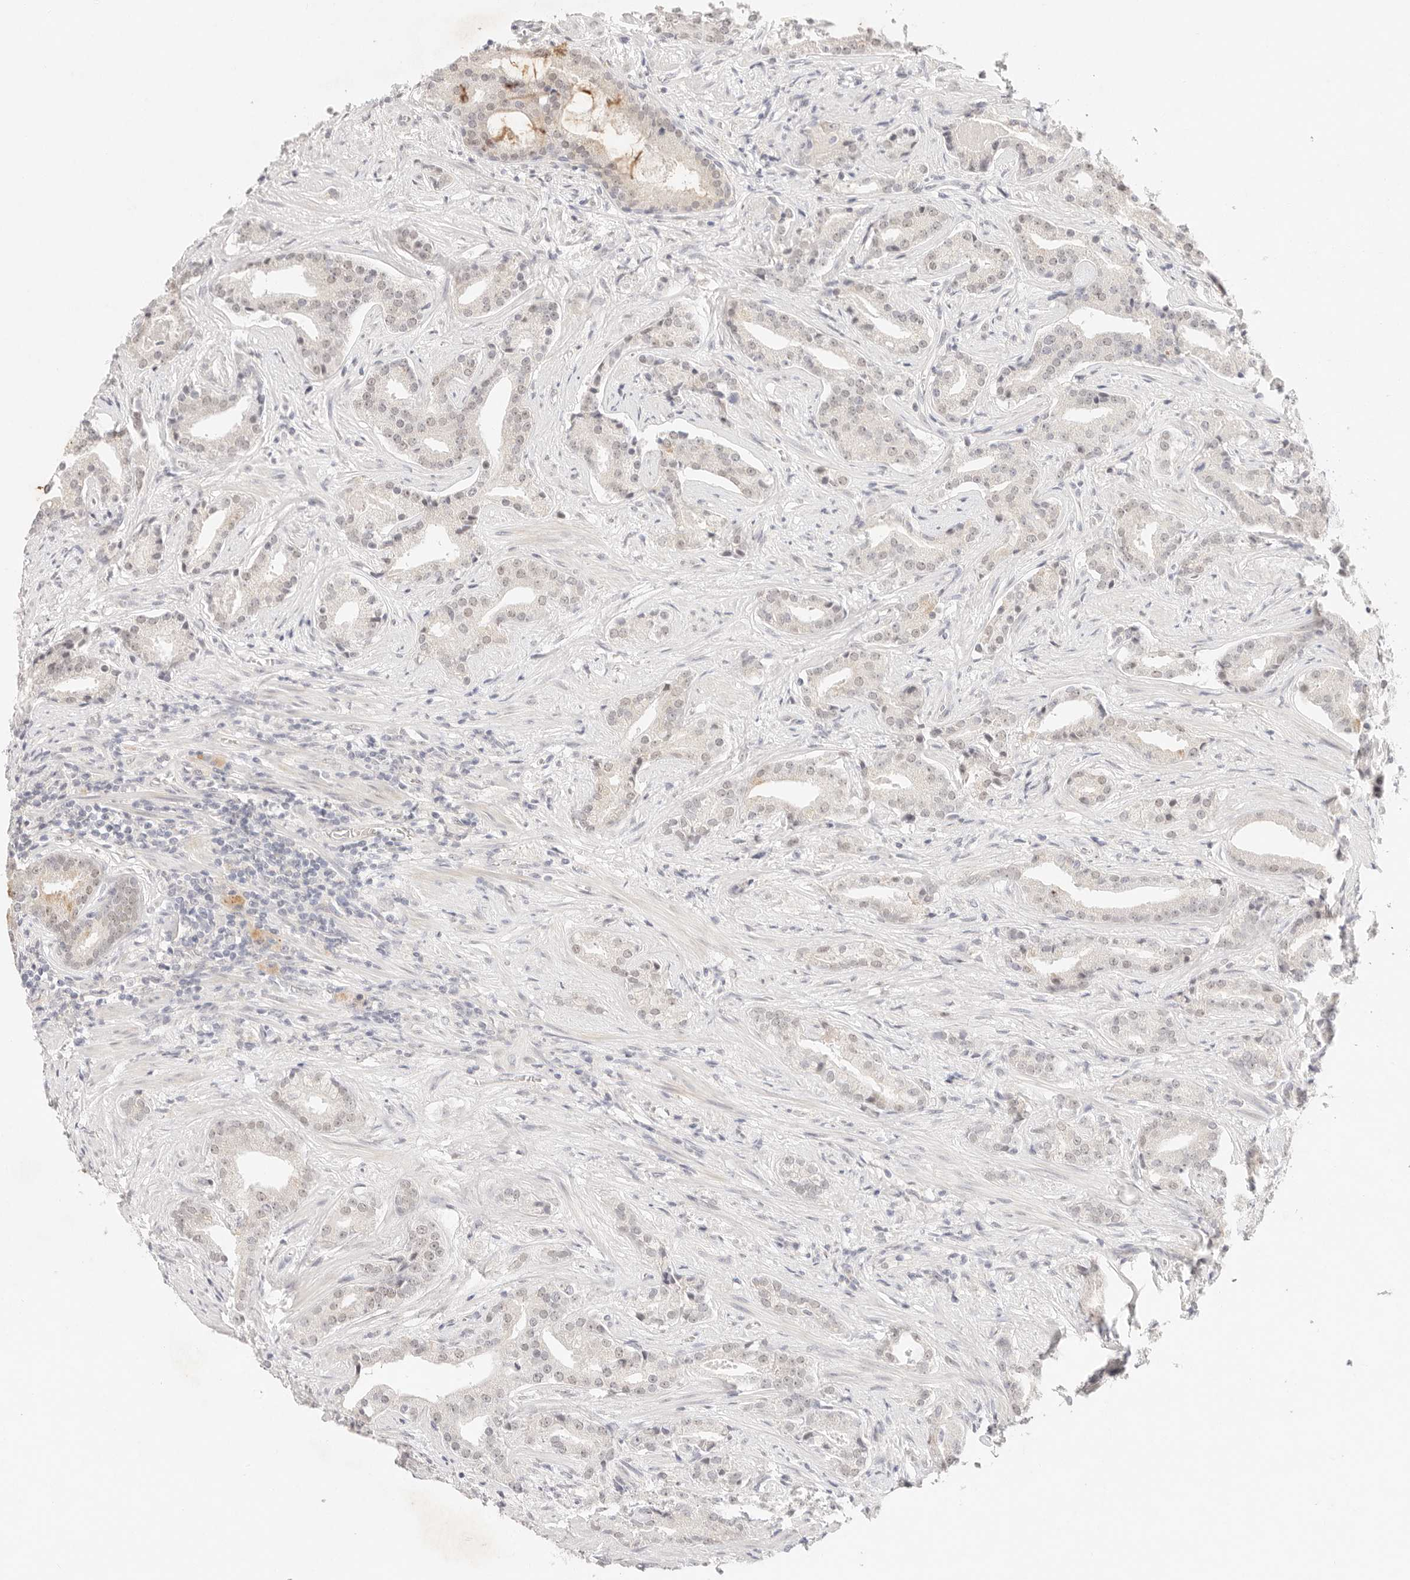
{"staining": {"intensity": "negative", "quantity": "none", "location": "none"}, "tissue": "prostate cancer", "cell_type": "Tumor cells", "image_type": "cancer", "snomed": [{"axis": "morphology", "description": "Adenocarcinoma, Low grade"}, {"axis": "topography", "description": "Prostate"}], "caption": "This is a micrograph of immunohistochemistry staining of prostate cancer, which shows no expression in tumor cells.", "gene": "GPR156", "patient": {"sex": "male", "age": 67}}